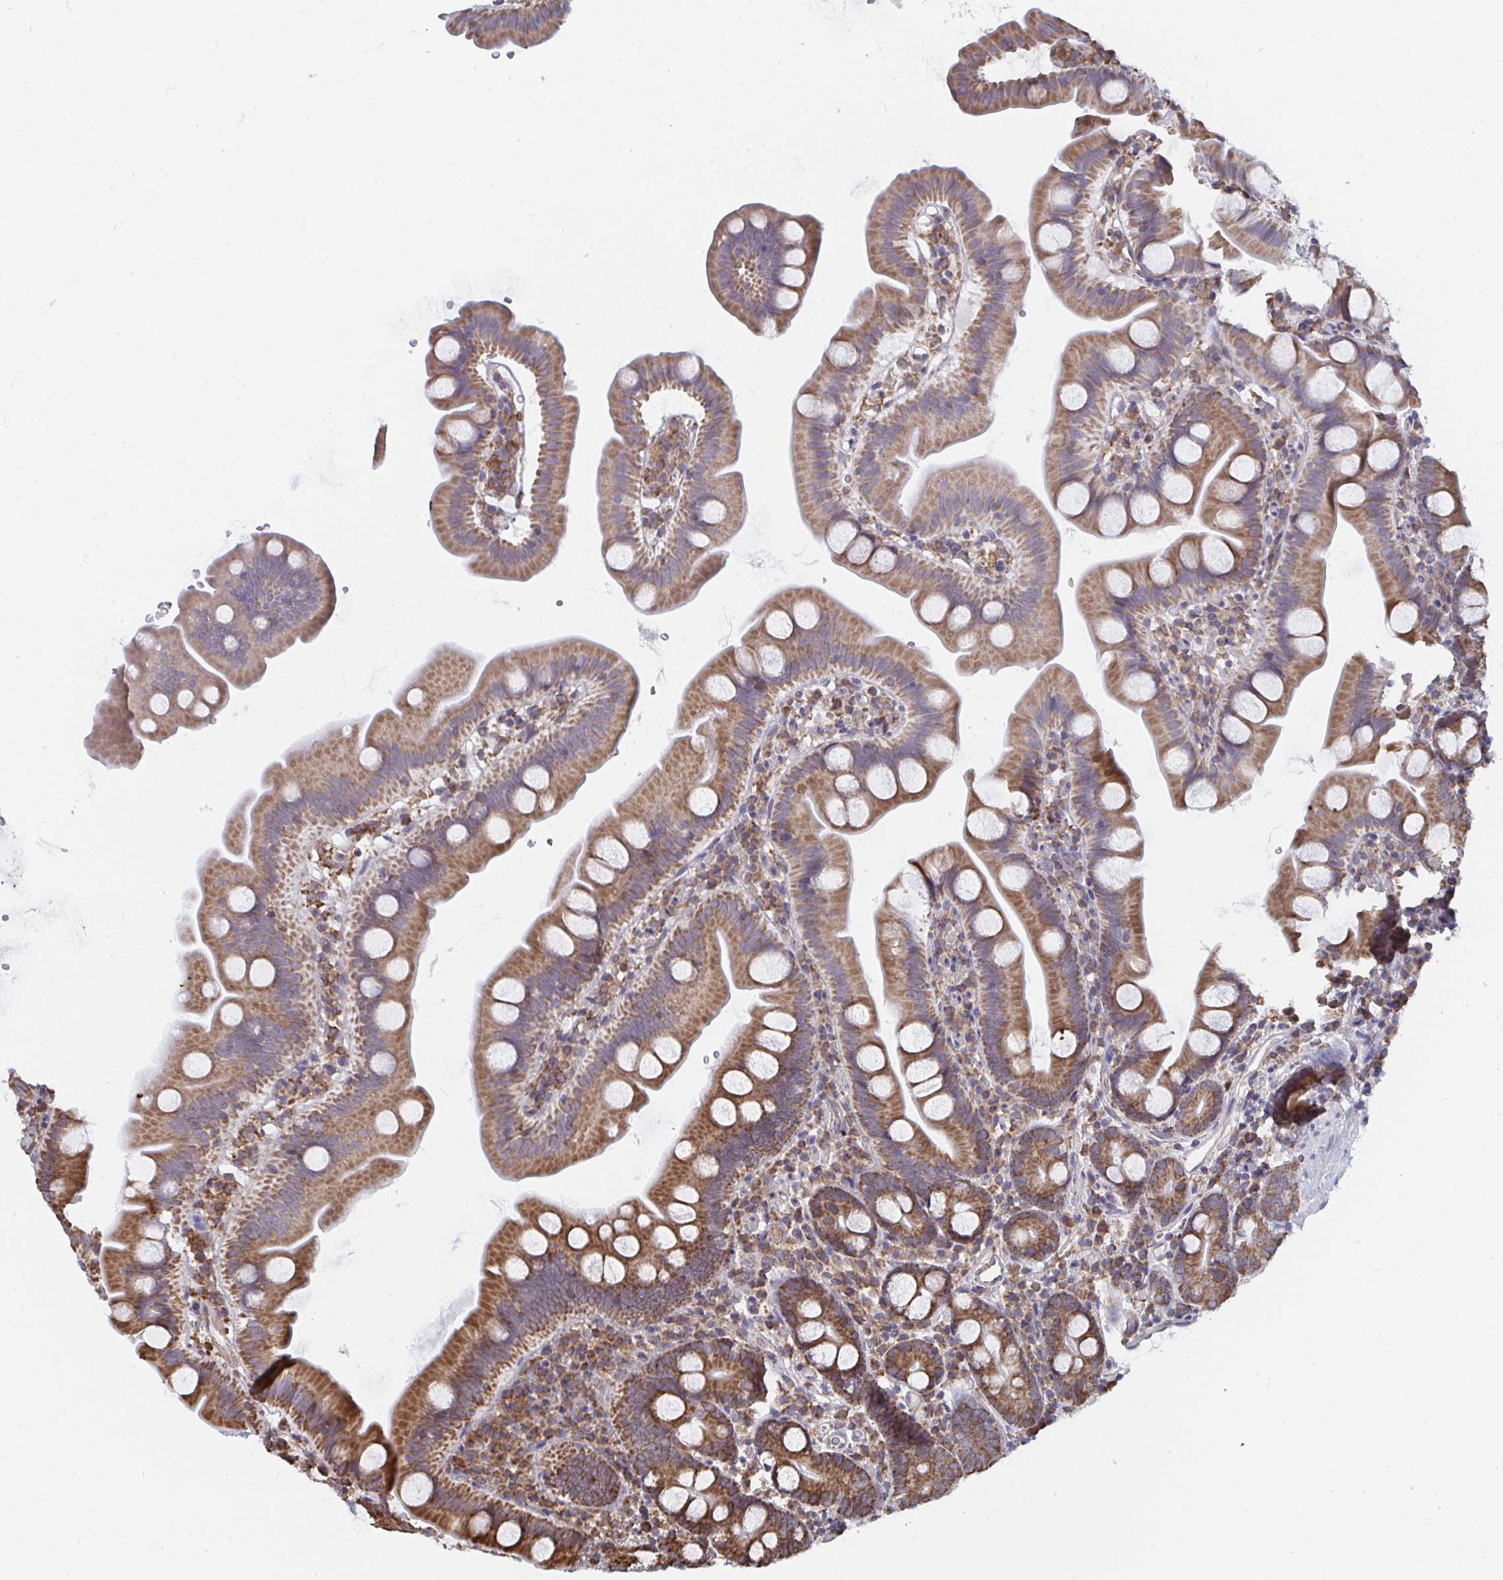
{"staining": {"intensity": "moderate", "quantity": ">75%", "location": "cytoplasmic/membranous"}, "tissue": "small intestine", "cell_type": "Glandular cells", "image_type": "normal", "snomed": [{"axis": "morphology", "description": "Normal tissue, NOS"}, {"axis": "topography", "description": "Small intestine"}], "caption": "A medium amount of moderate cytoplasmic/membranous staining is present in about >75% of glandular cells in unremarkable small intestine. The protein is shown in brown color, while the nuclei are stained blue.", "gene": "ELAVL1", "patient": {"sex": "female", "age": 68}}